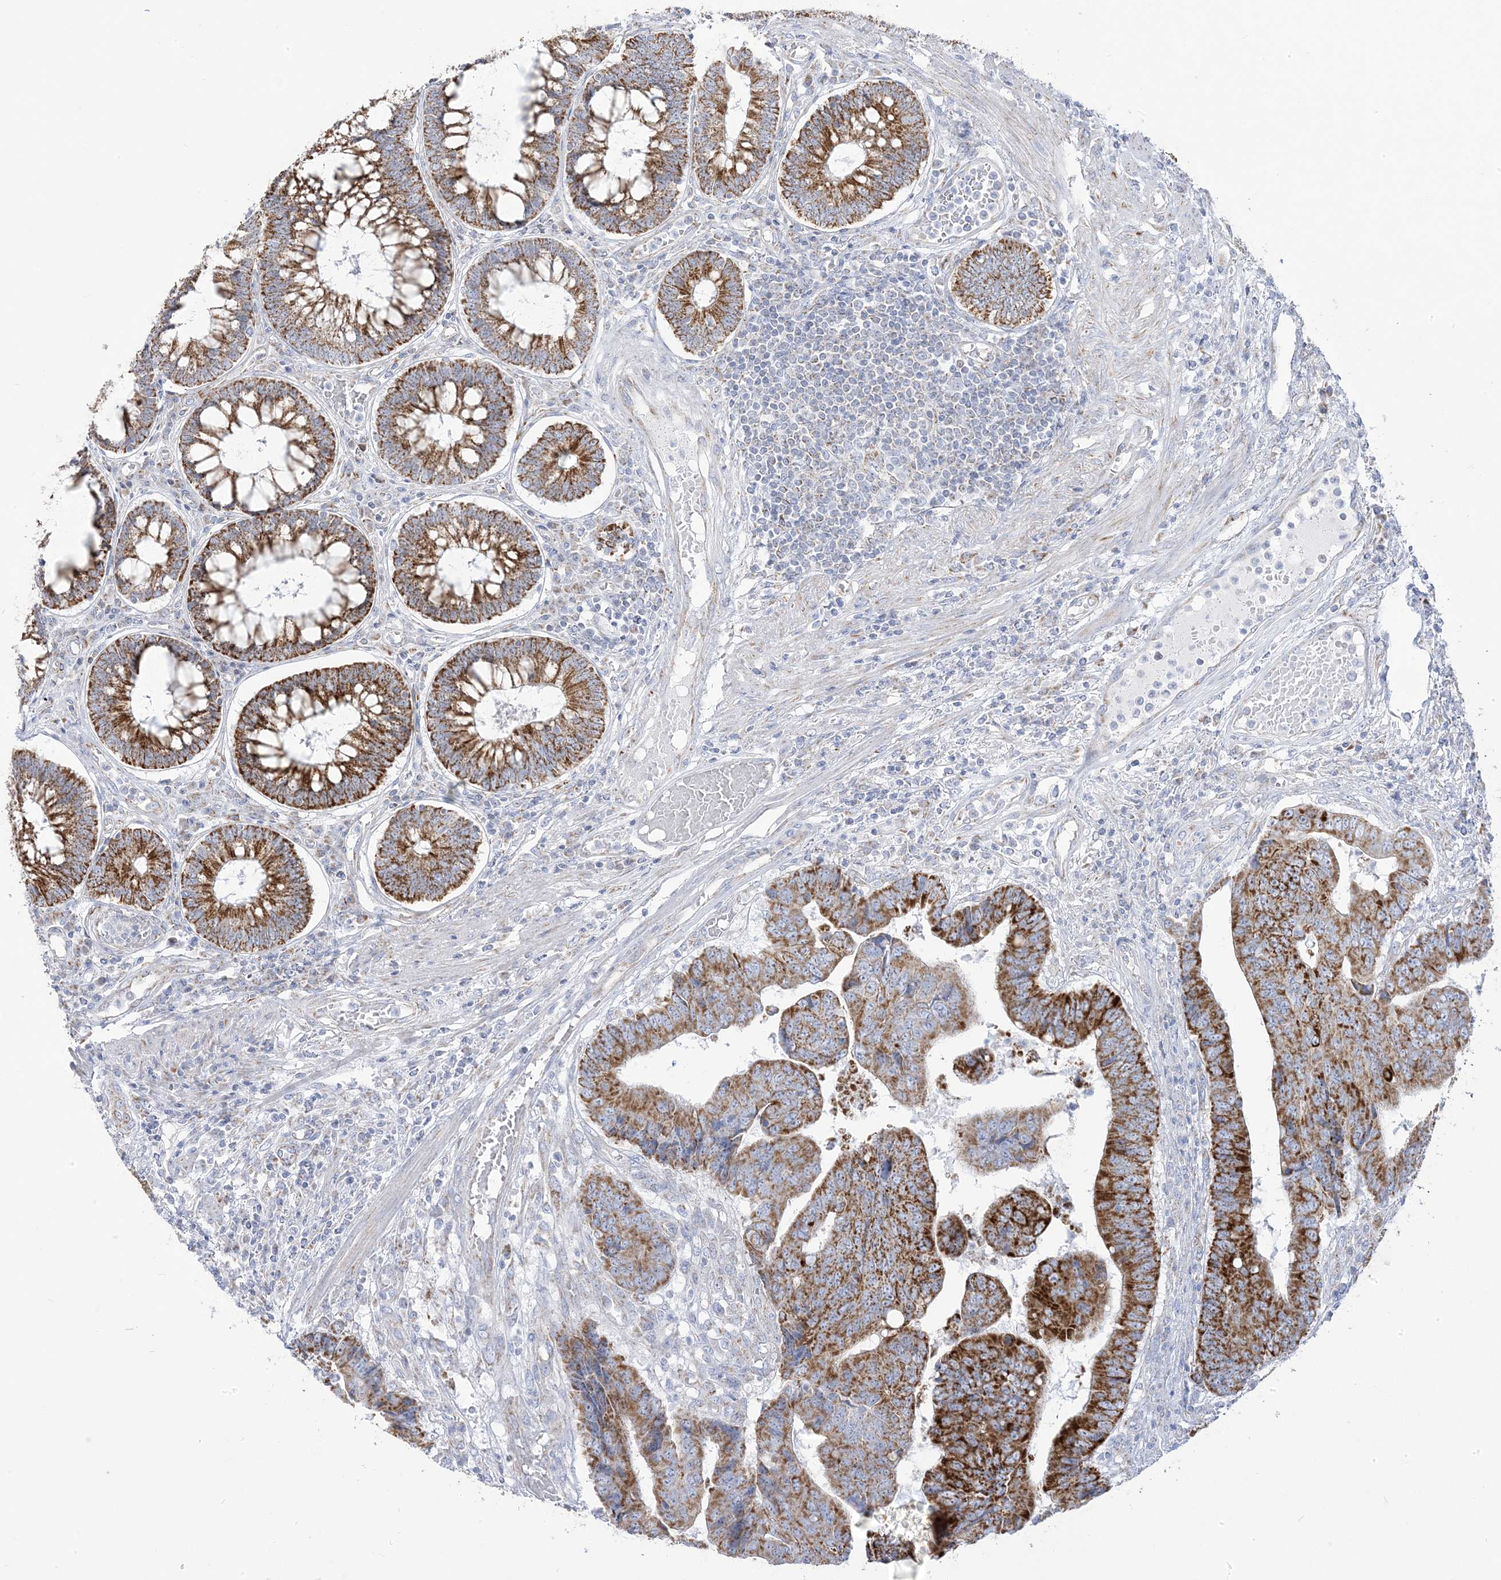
{"staining": {"intensity": "moderate", "quantity": ">75%", "location": "cytoplasmic/membranous"}, "tissue": "colorectal cancer", "cell_type": "Tumor cells", "image_type": "cancer", "snomed": [{"axis": "morphology", "description": "Adenocarcinoma, NOS"}, {"axis": "topography", "description": "Rectum"}], "caption": "An immunohistochemistry (IHC) micrograph of tumor tissue is shown. Protein staining in brown shows moderate cytoplasmic/membranous positivity in colorectal cancer (adenocarcinoma) within tumor cells. The staining was performed using DAB (3,3'-diaminobenzidine), with brown indicating positive protein expression. Nuclei are stained blue with hematoxylin.", "gene": "PCCB", "patient": {"sex": "male", "age": 84}}